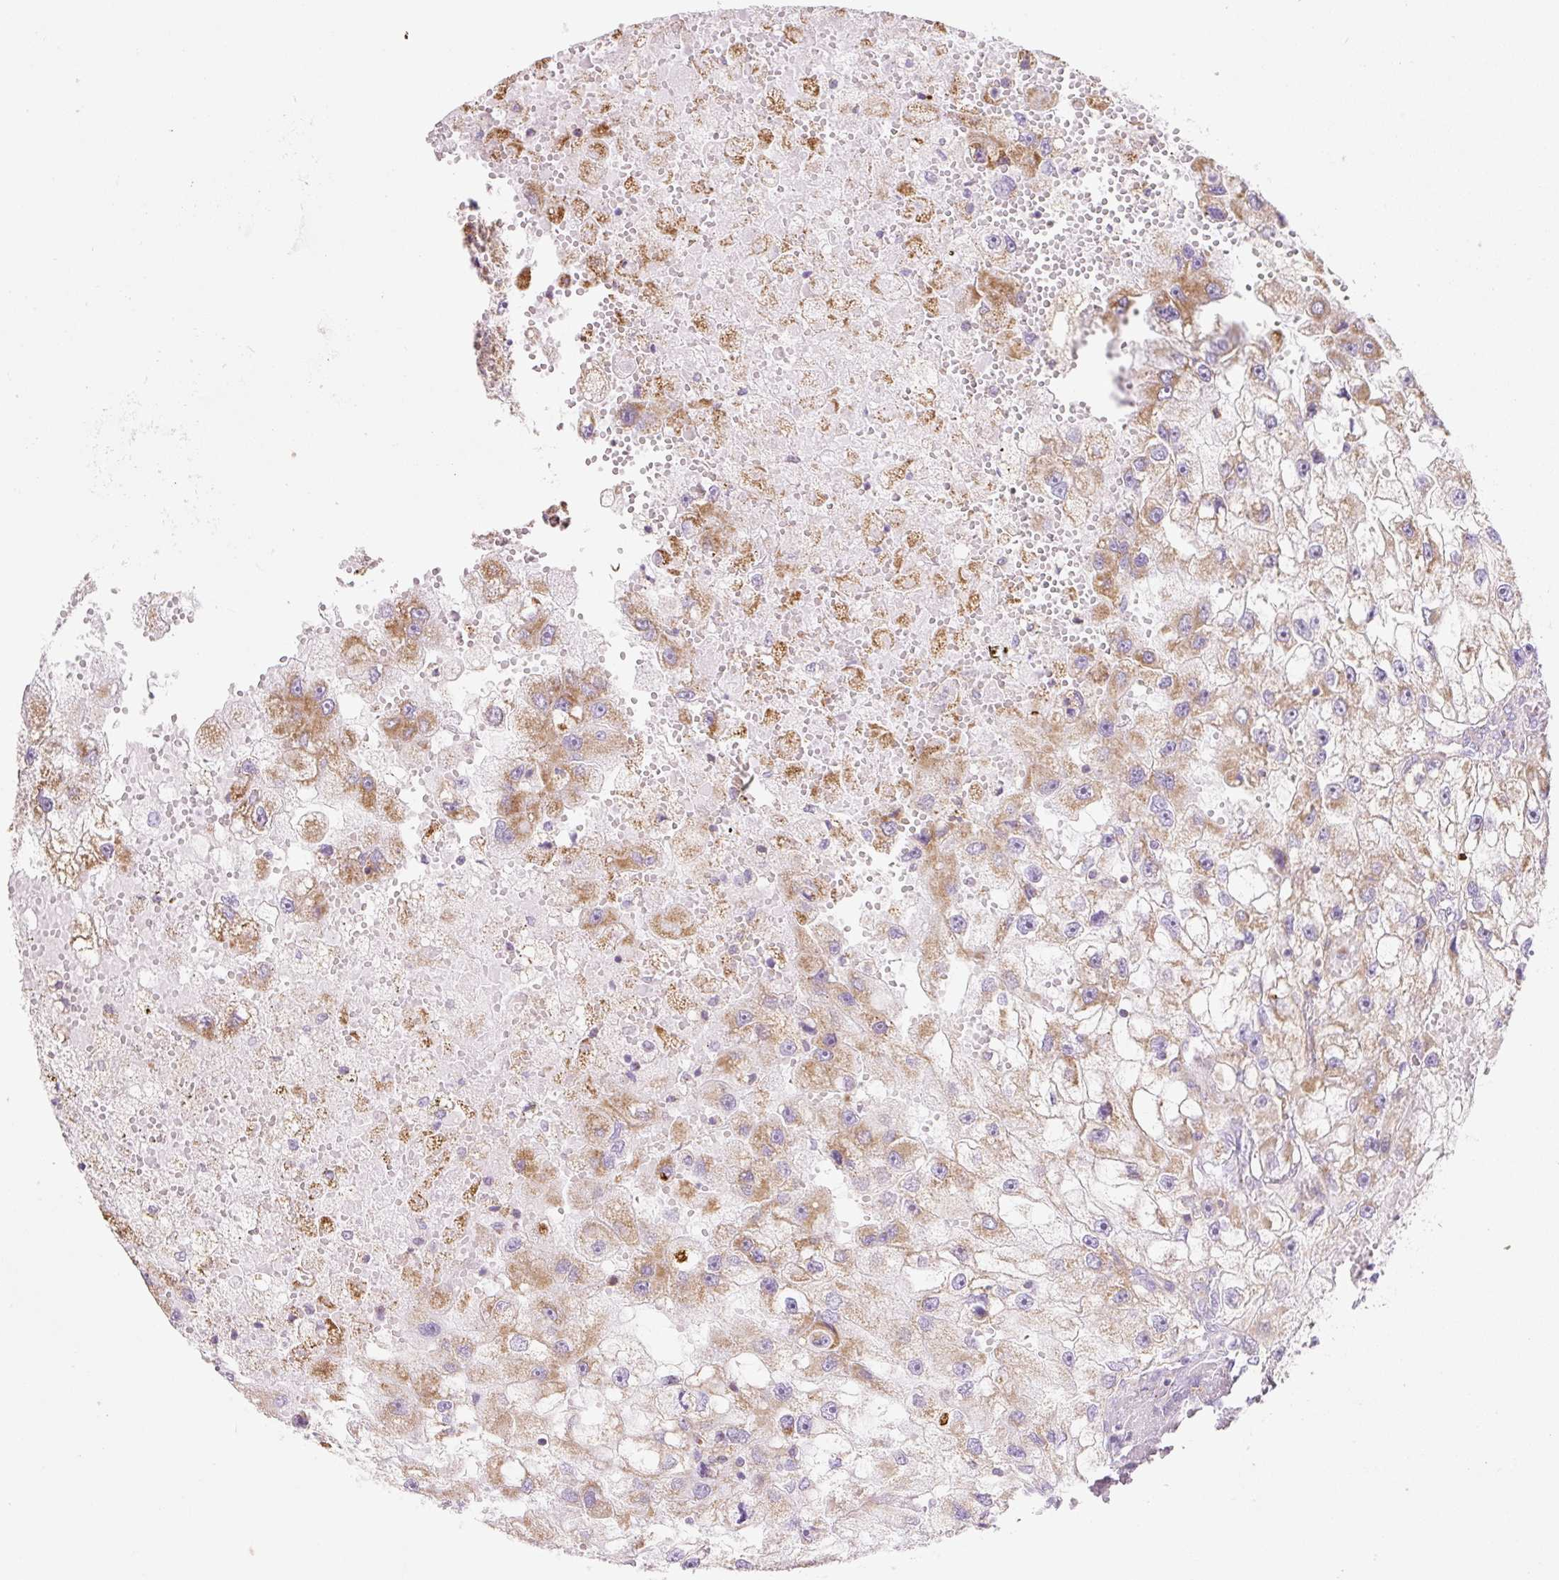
{"staining": {"intensity": "moderate", "quantity": ">75%", "location": "cytoplasmic/membranous"}, "tissue": "renal cancer", "cell_type": "Tumor cells", "image_type": "cancer", "snomed": [{"axis": "morphology", "description": "Adenocarcinoma, NOS"}, {"axis": "topography", "description": "Kidney"}], "caption": "Immunohistochemical staining of human renal cancer (adenocarcinoma) reveals medium levels of moderate cytoplasmic/membranous positivity in about >75% of tumor cells.", "gene": "CLEC3A", "patient": {"sex": "male", "age": 63}}